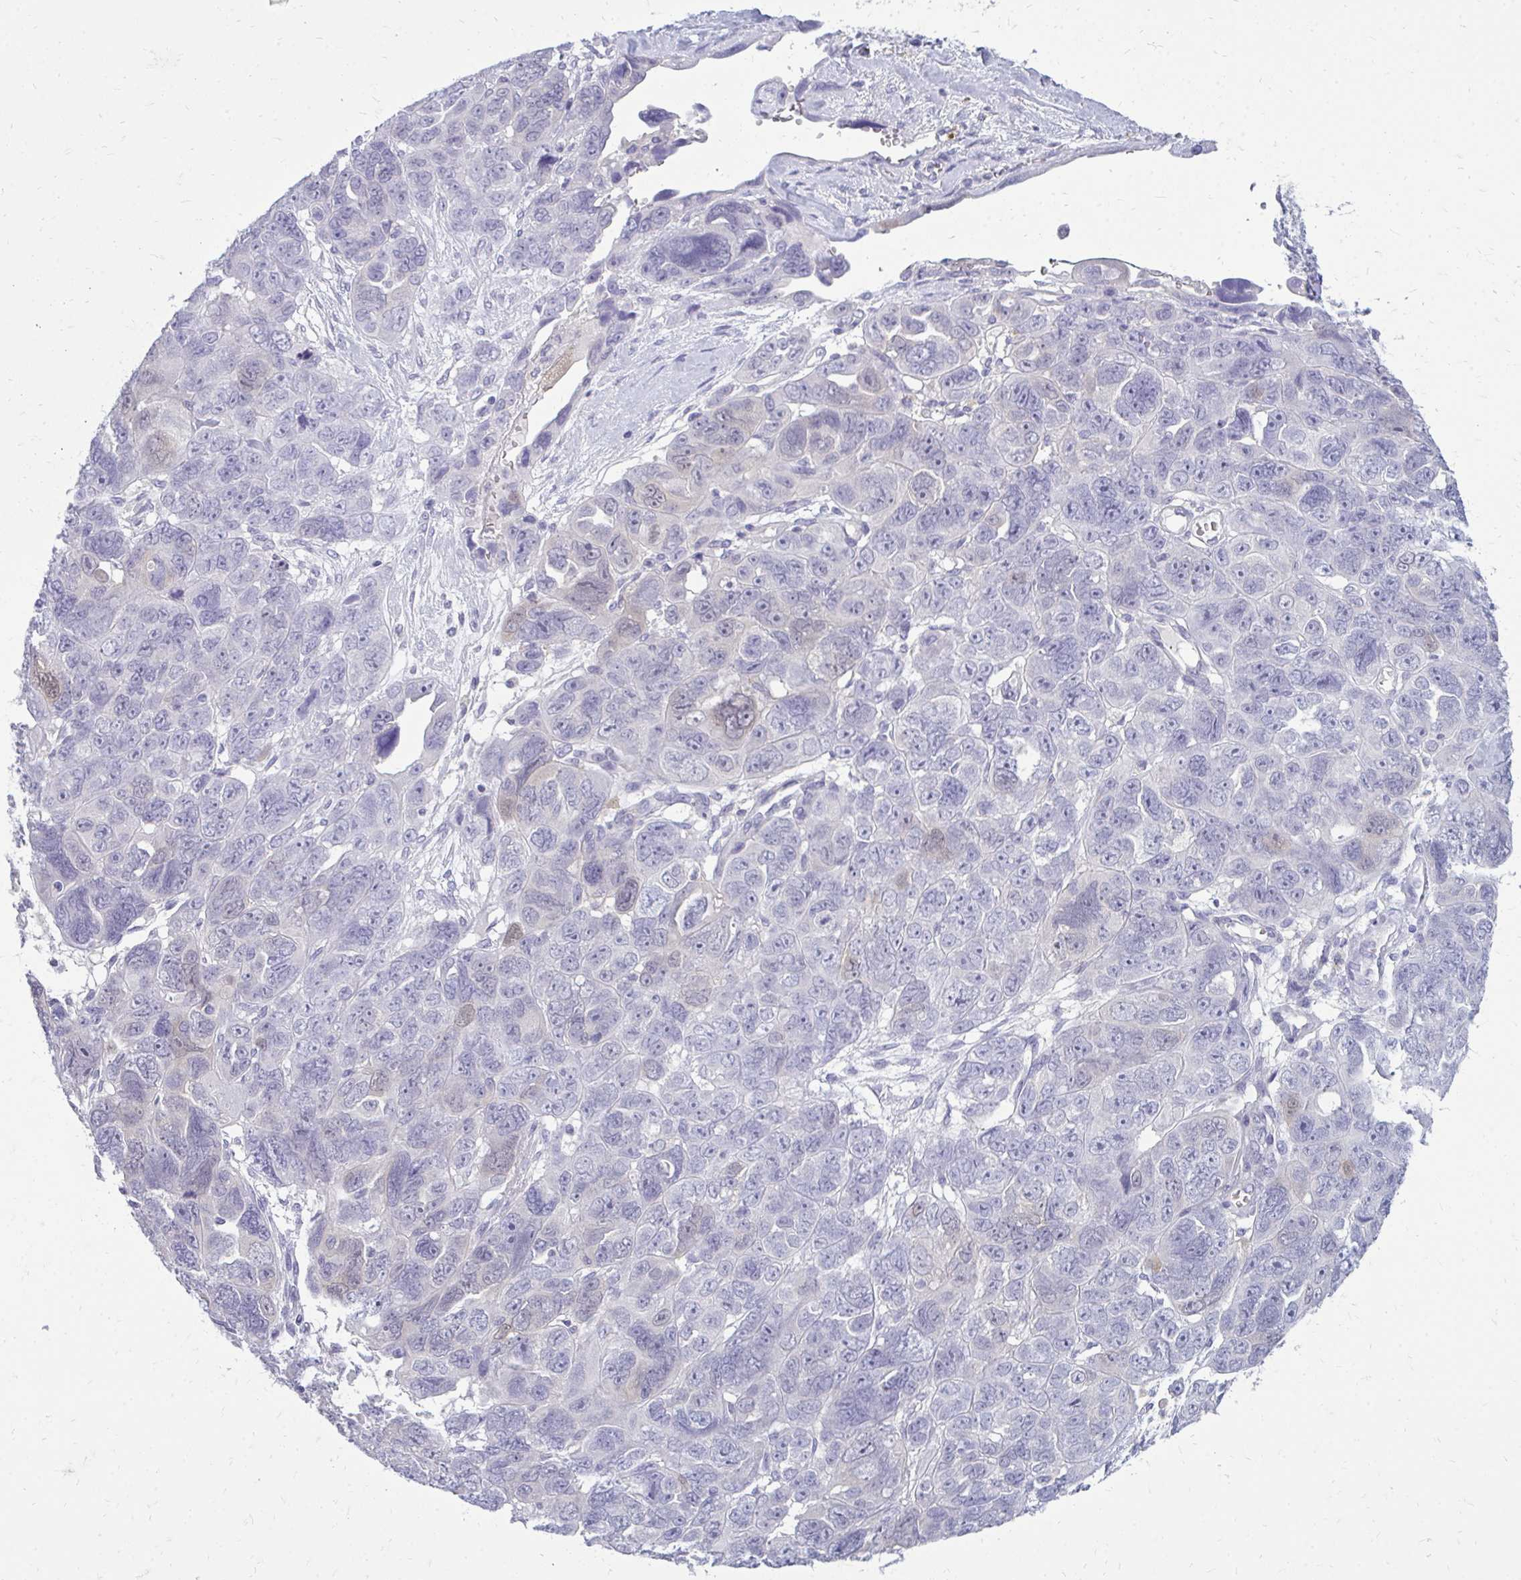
{"staining": {"intensity": "weak", "quantity": "<25%", "location": "nuclear"}, "tissue": "ovarian cancer", "cell_type": "Tumor cells", "image_type": "cancer", "snomed": [{"axis": "morphology", "description": "Cystadenocarcinoma, serous, NOS"}, {"axis": "topography", "description": "Ovary"}], "caption": "Protein analysis of ovarian cancer (serous cystadenocarcinoma) shows no significant staining in tumor cells.", "gene": "FABP3", "patient": {"sex": "female", "age": 63}}